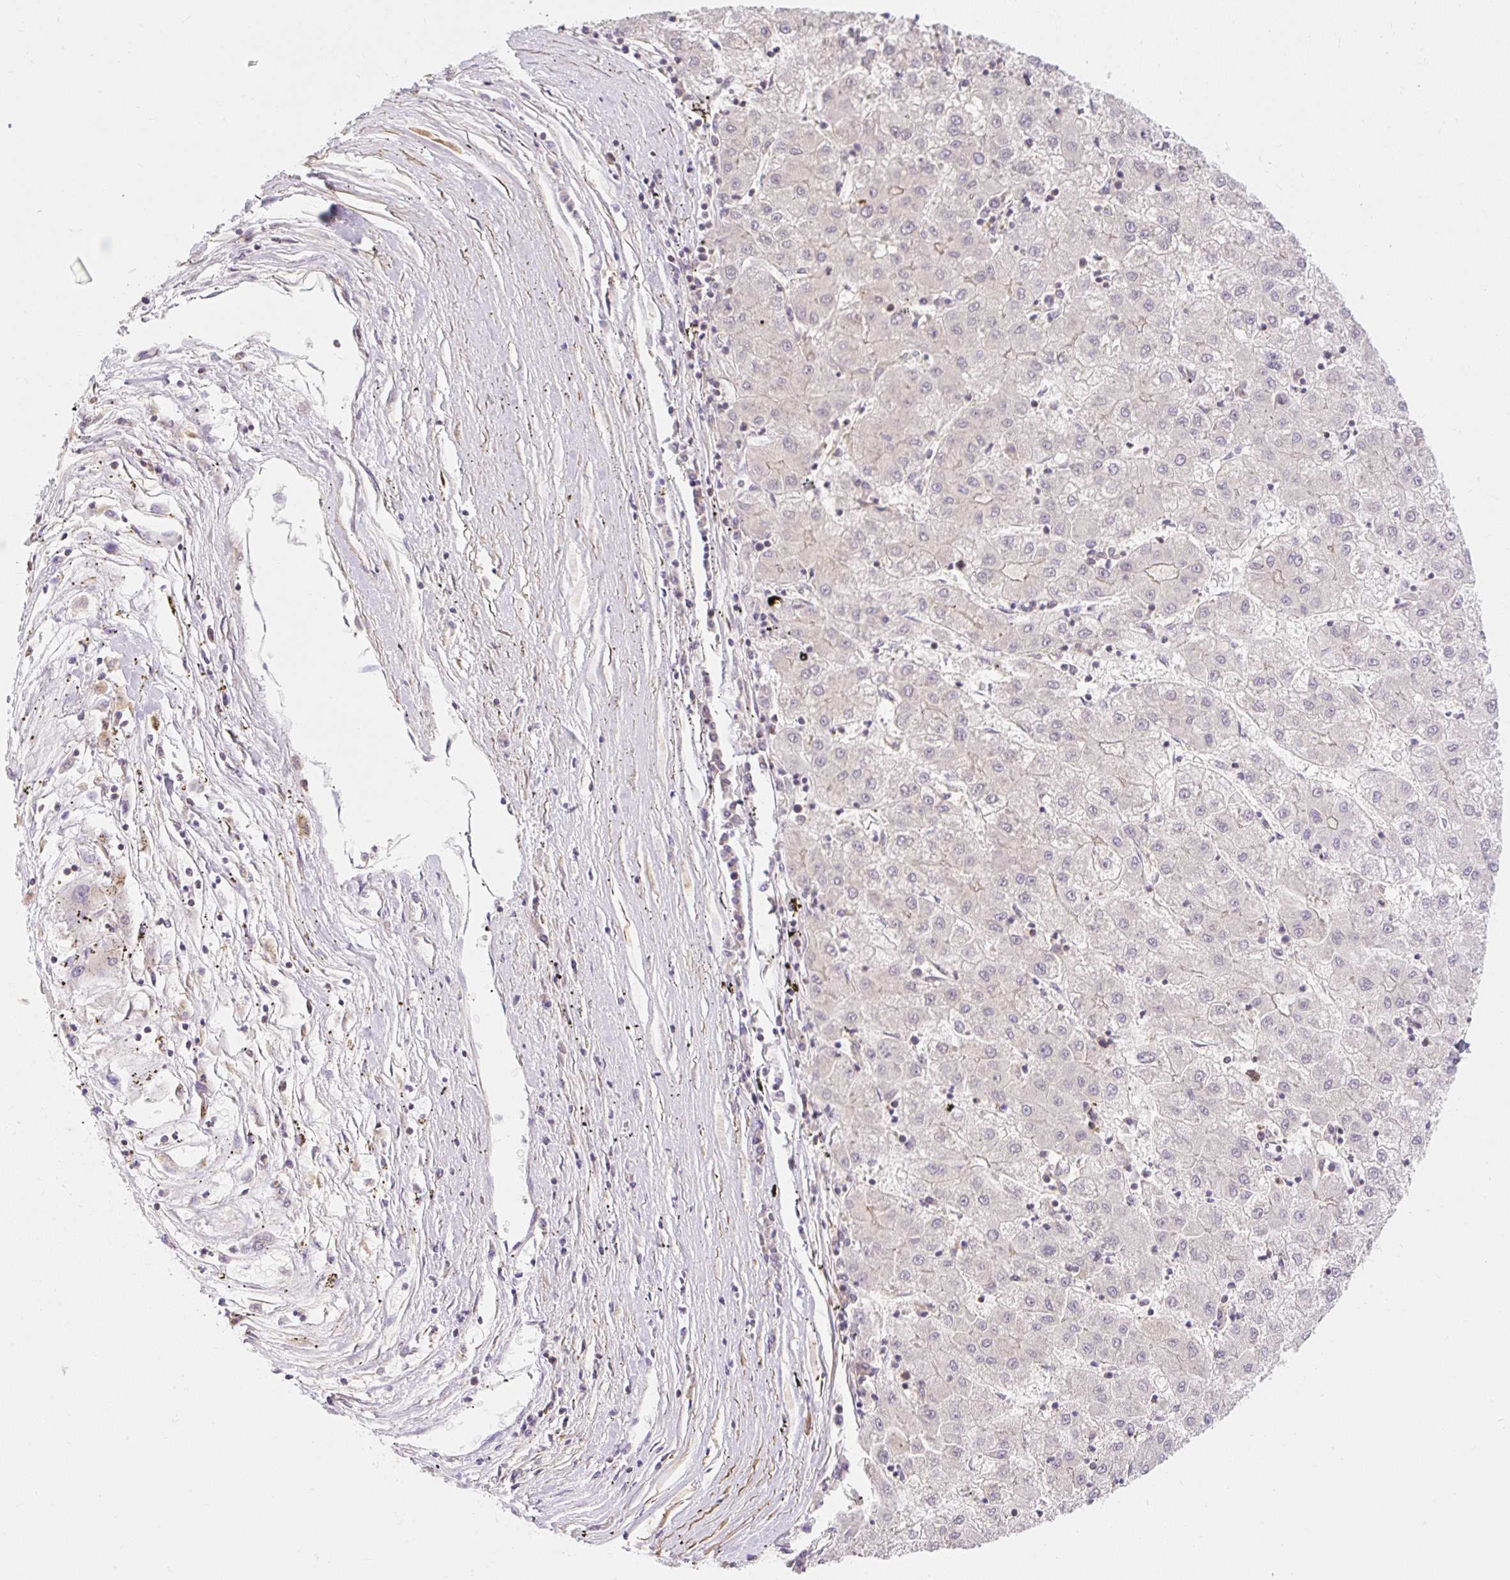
{"staining": {"intensity": "negative", "quantity": "none", "location": "none"}, "tissue": "liver cancer", "cell_type": "Tumor cells", "image_type": "cancer", "snomed": [{"axis": "morphology", "description": "Carcinoma, Hepatocellular, NOS"}, {"axis": "topography", "description": "Liver"}], "caption": "Protein analysis of liver cancer demonstrates no significant staining in tumor cells. Nuclei are stained in blue.", "gene": "EMC10", "patient": {"sex": "male", "age": 72}}